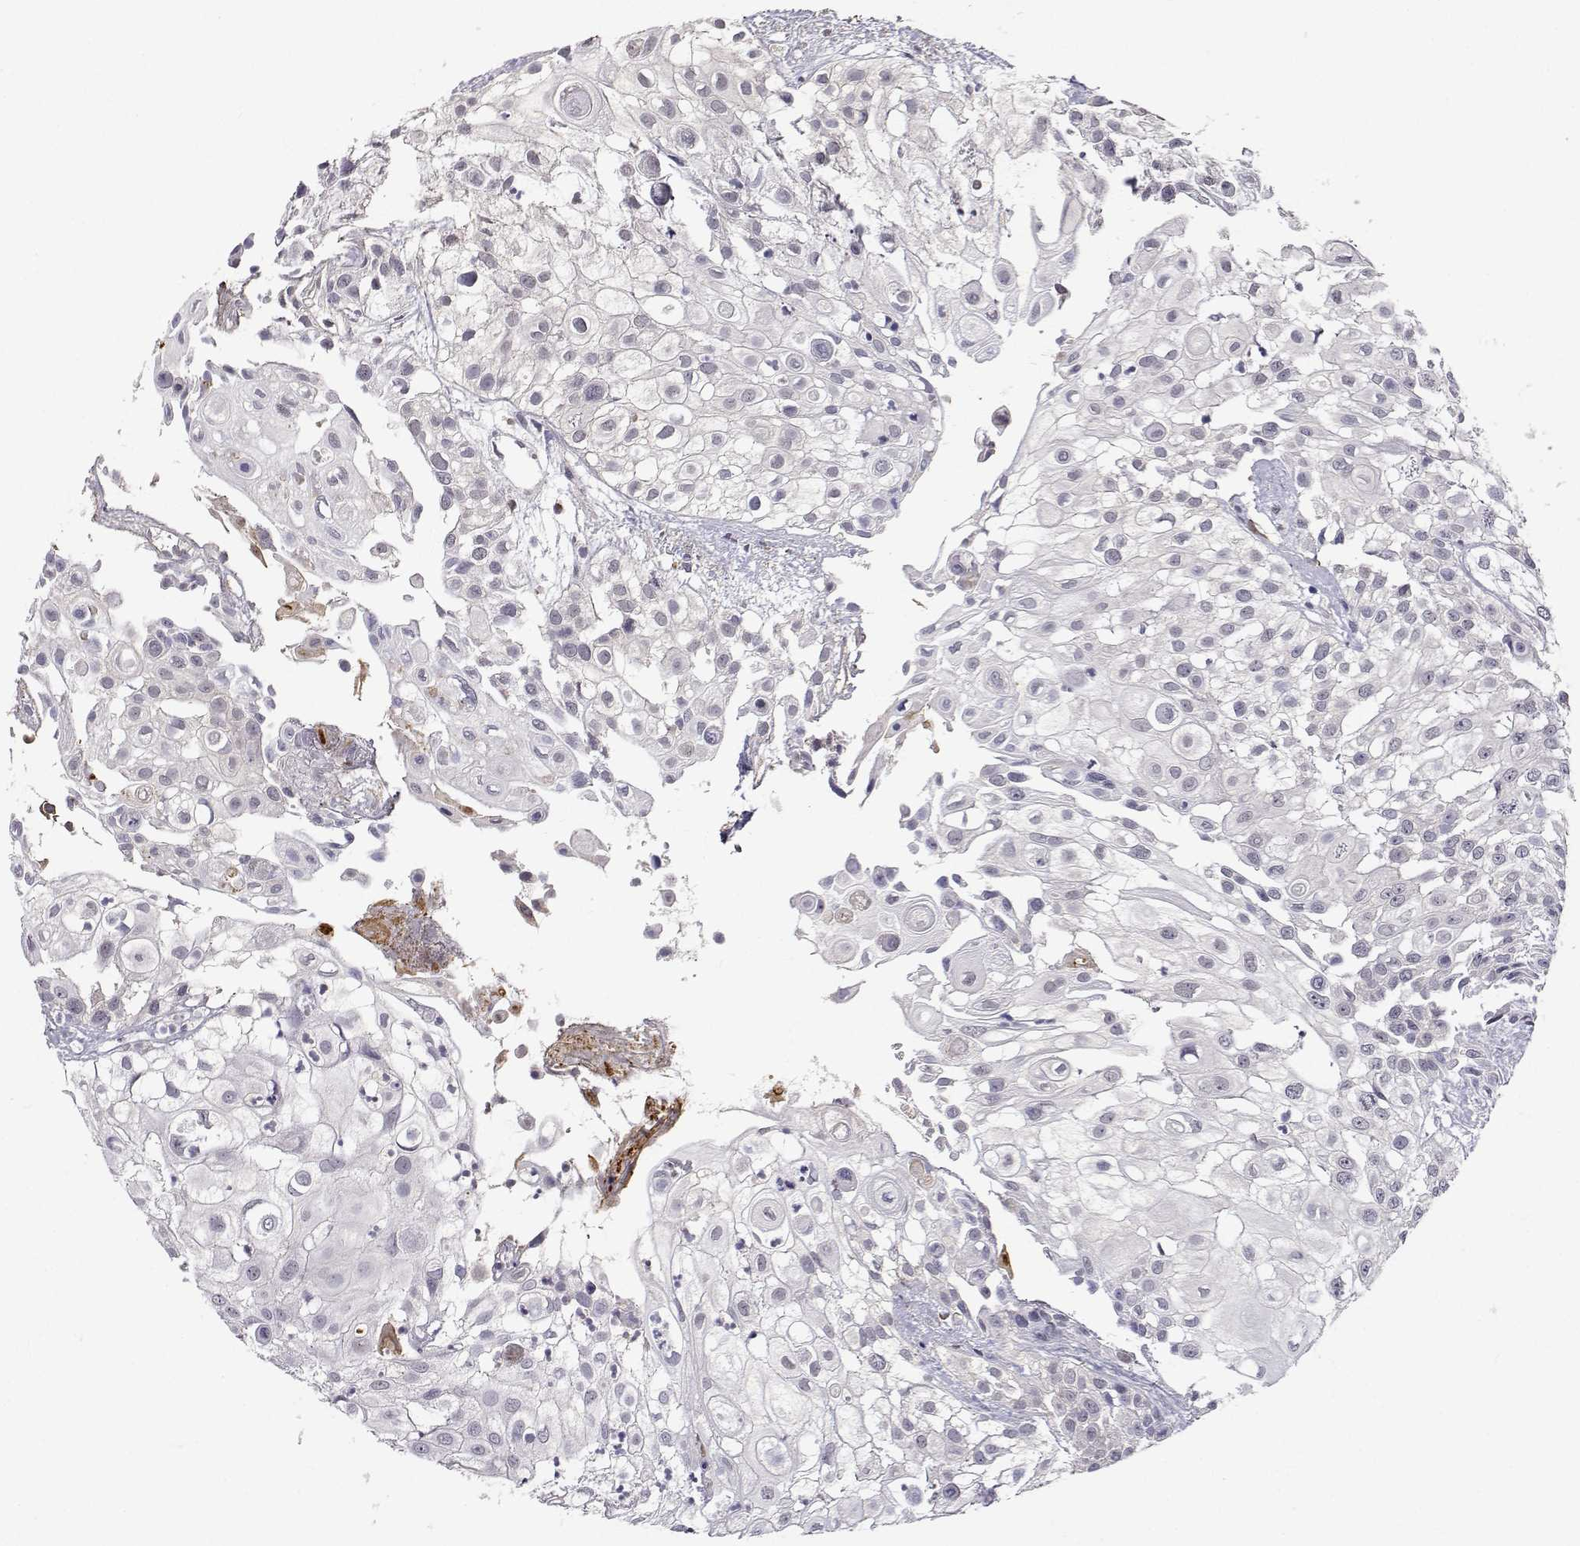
{"staining": {"intensity": "negative", "quantity": "none", "location": "none"}, "tissue": "urothelial cancer", "cell_type": "Tumor cells", "image_type": "cancer", "snomed": [{"axis": "morphology", "description": "Urothelial carcinoma, High grade"}, {"axis": "topography", "description": "Urinary bladder"}], "caption": "Immunohistochemical staining of urothelial carcinoma (high-grade) exhibits no significant staining in tumor cells.", "gene": "SLC6A3", "patient": {"sex": "female", "age": 79}}